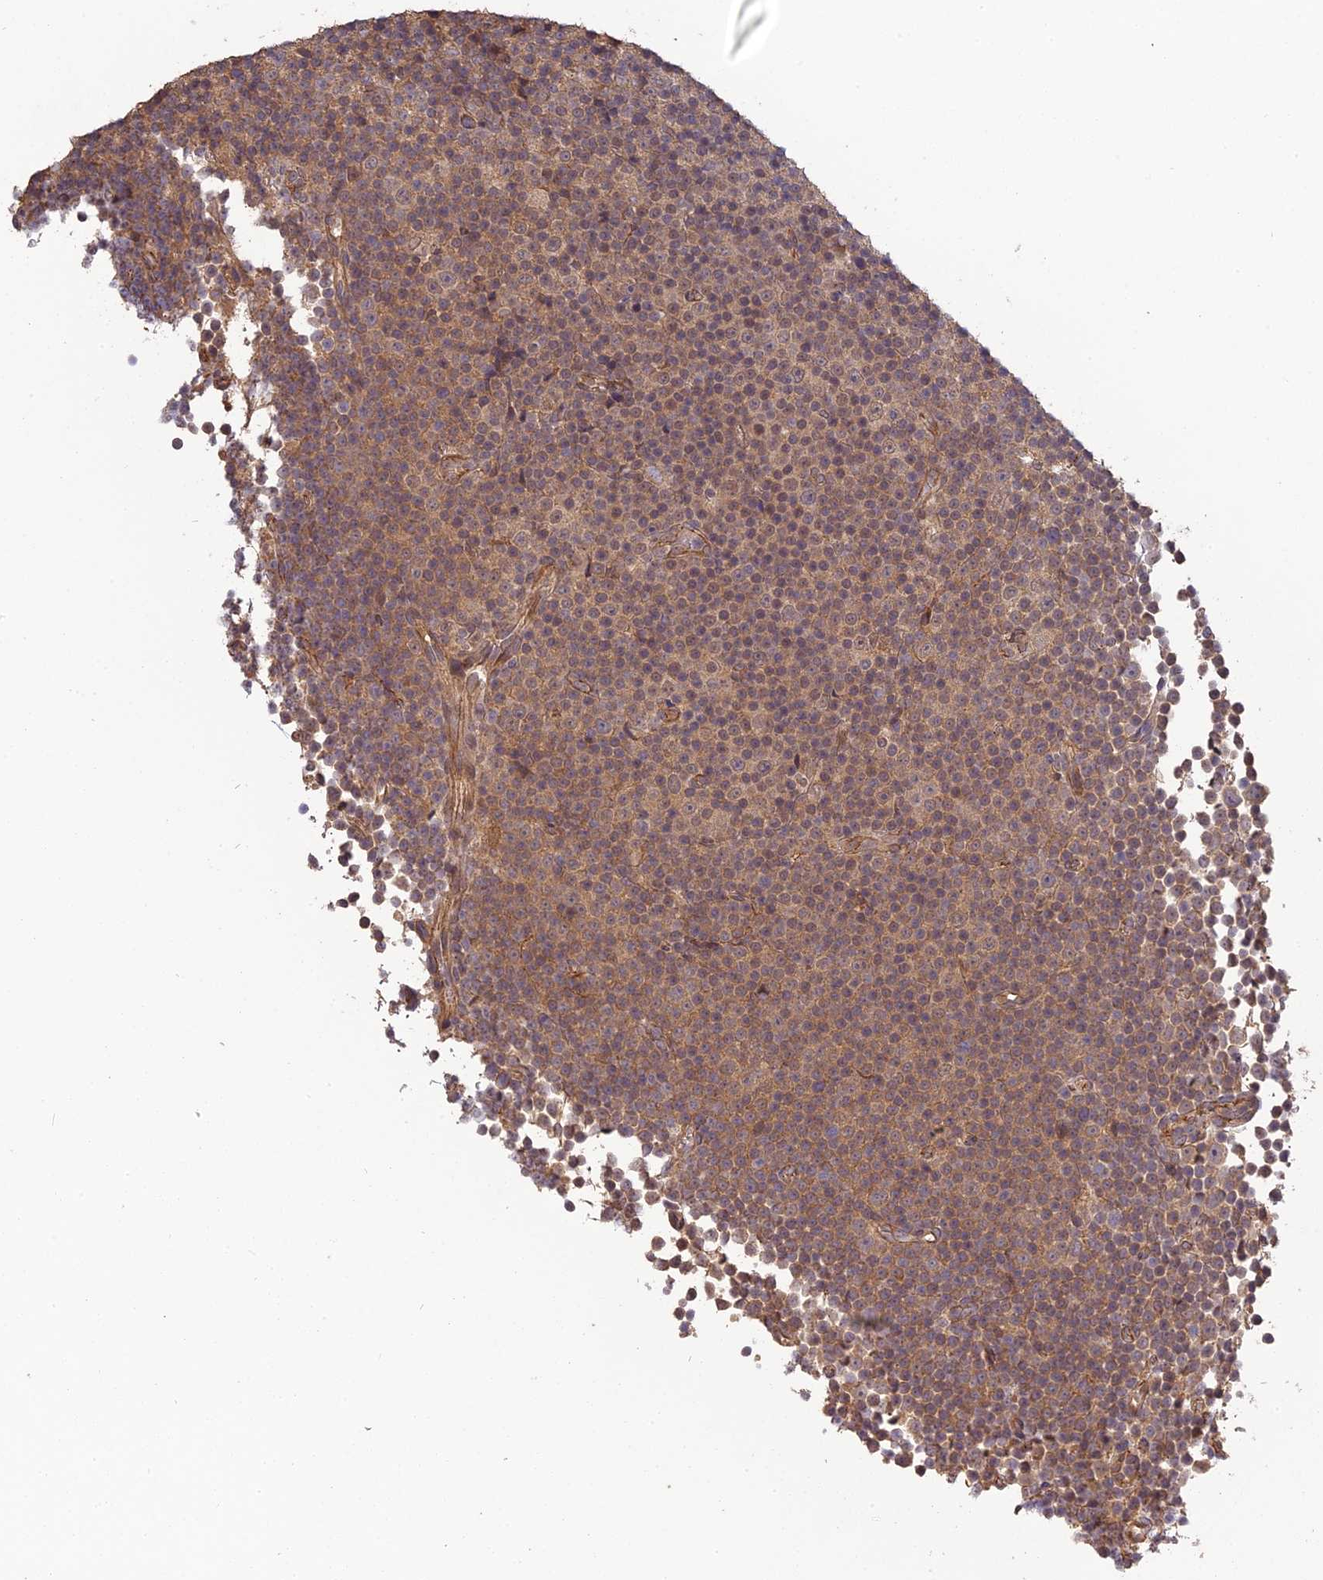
{"staining": {"intensity": "weak", "quantity": "25%-75%", "location": "cytoplasmic/membranous"}, "tissue": "lymphoma", "cell_type": "Tumor cells", "image_type": "cancer", "snomed": [{"axis": "morphology", "description": "Malignant lymphoma, non-Hodgkin's type, Low grade"}, {"axis": "topography", "description": "Lymph node"}], "caption": "Malignant lymphoma, non-Hodgkin's type (low-grade) stained with a protein marker exhibits weak staining in tumor cells.", "gene": "ARHGAP40", "patient": {"sex": "female", "age": 67}}